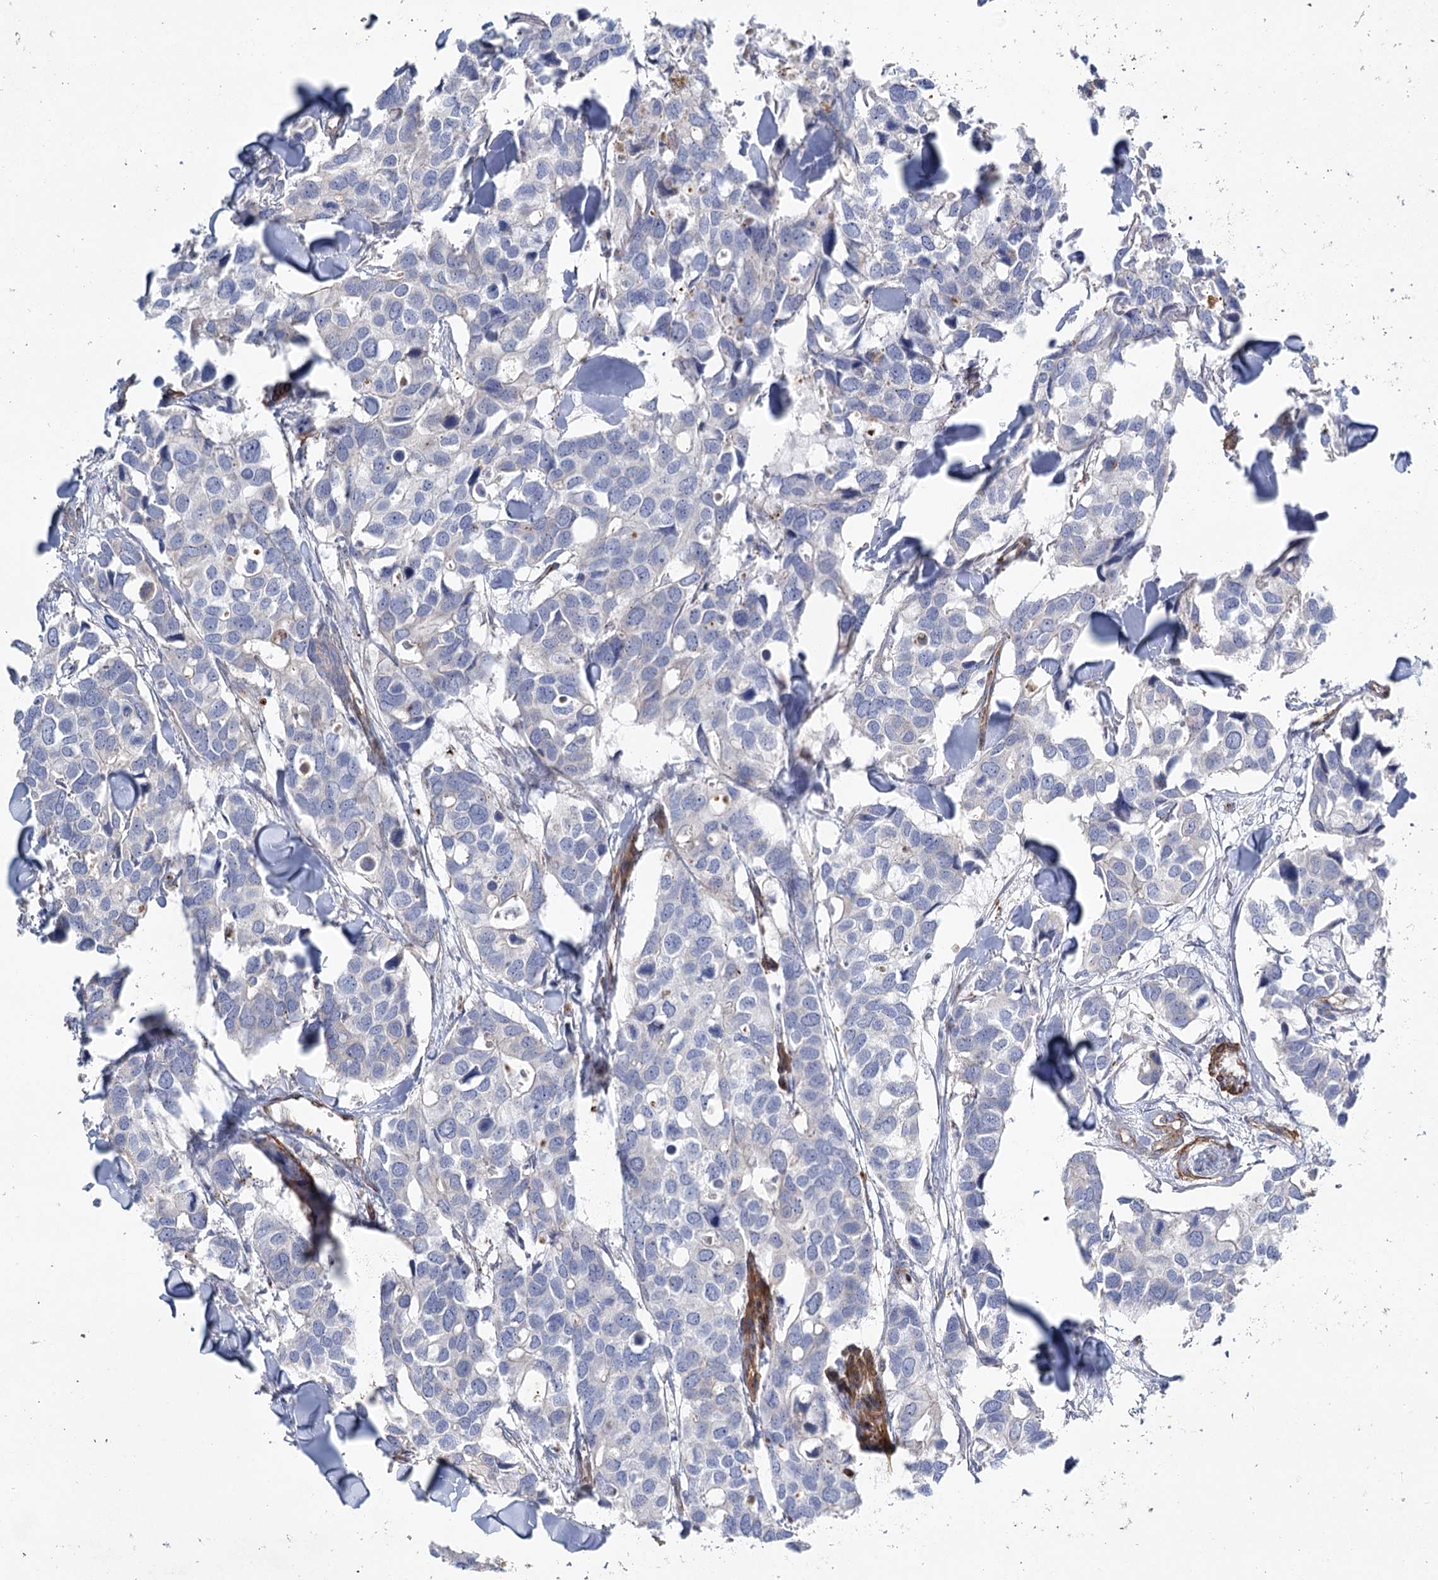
{"staining": {"intensity": "negative", "quantity": "none", "location": "none"}, "tissue": "breast cancer", "cell_type": "Tumor cells", "image_type": "cancer", "snomed": [{"axis": "morphology", "description": "Duct carcinoma"}, {"axis": "topography", "description": "Breast"}], "caption": "Tumor cells show no significant protein positivity in intraductal carcinoma (breast).", "gene": "TMEM164", "patient": {"sex": "female", "age": 83}}